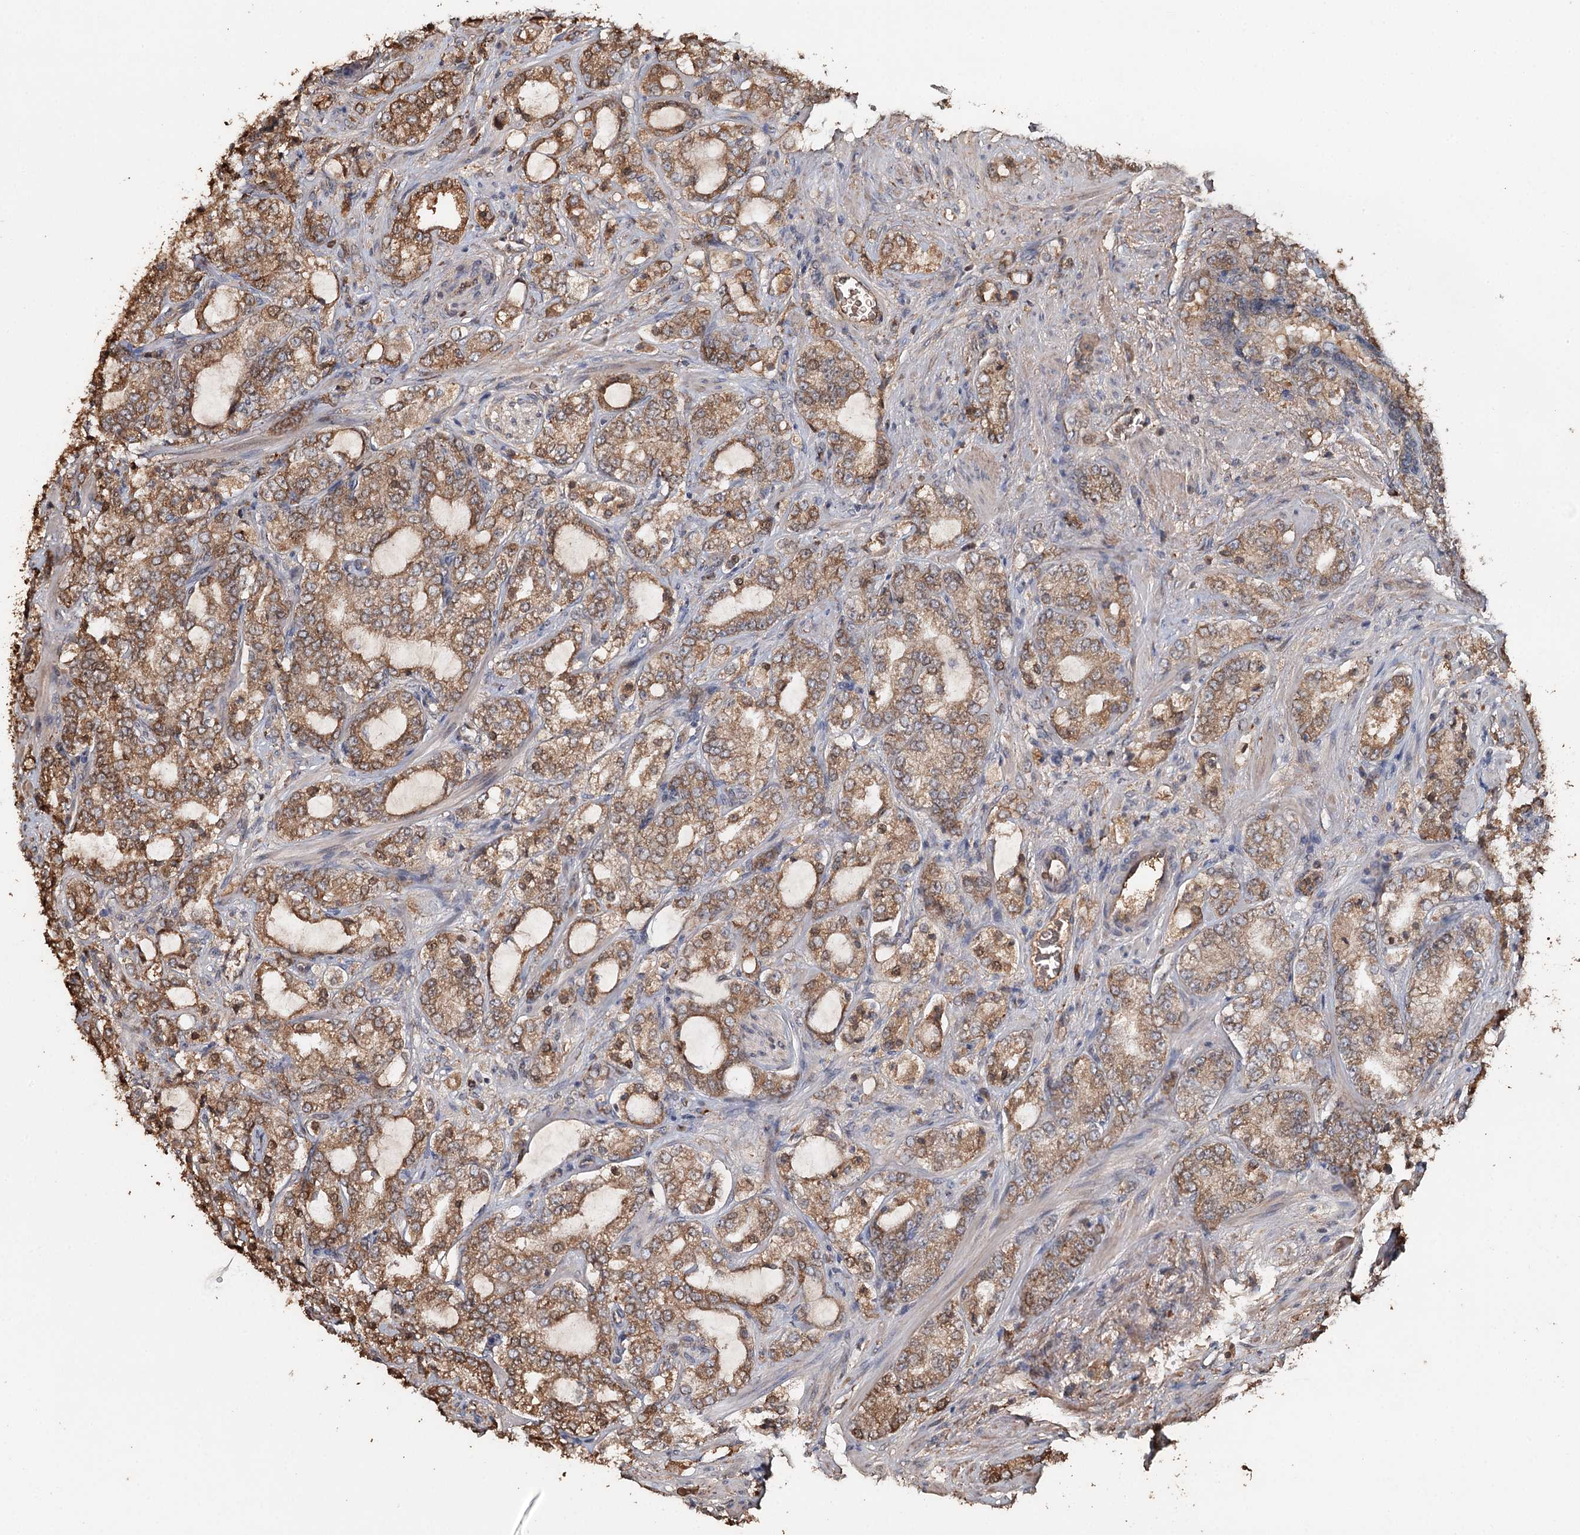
{"staining": {"intensity": "moderate", "quantity": ">75%", "location": "cytoplasmic/membranous"}, "tissue": "prostate cancer", "cell_type": "Tumor cells", "image_type": "cancer", "snomed": [{"axis": "morphology", "description": "Adenocarcinoma, High grade"}, {"axis": "topography", "description": "Prostate"}], "caption": "High-grade adenocarcinoma (prostate) was stained to show a protein in brown. There is medium levels of moderate cytoplasmic/membranous positivity in approximately >75% of tumor cells. The protein of interest is shown in brown color, while the nuclei are stained blue.", "gene": "SYVN1", "patient": {"sex": "male", "age": 64}}